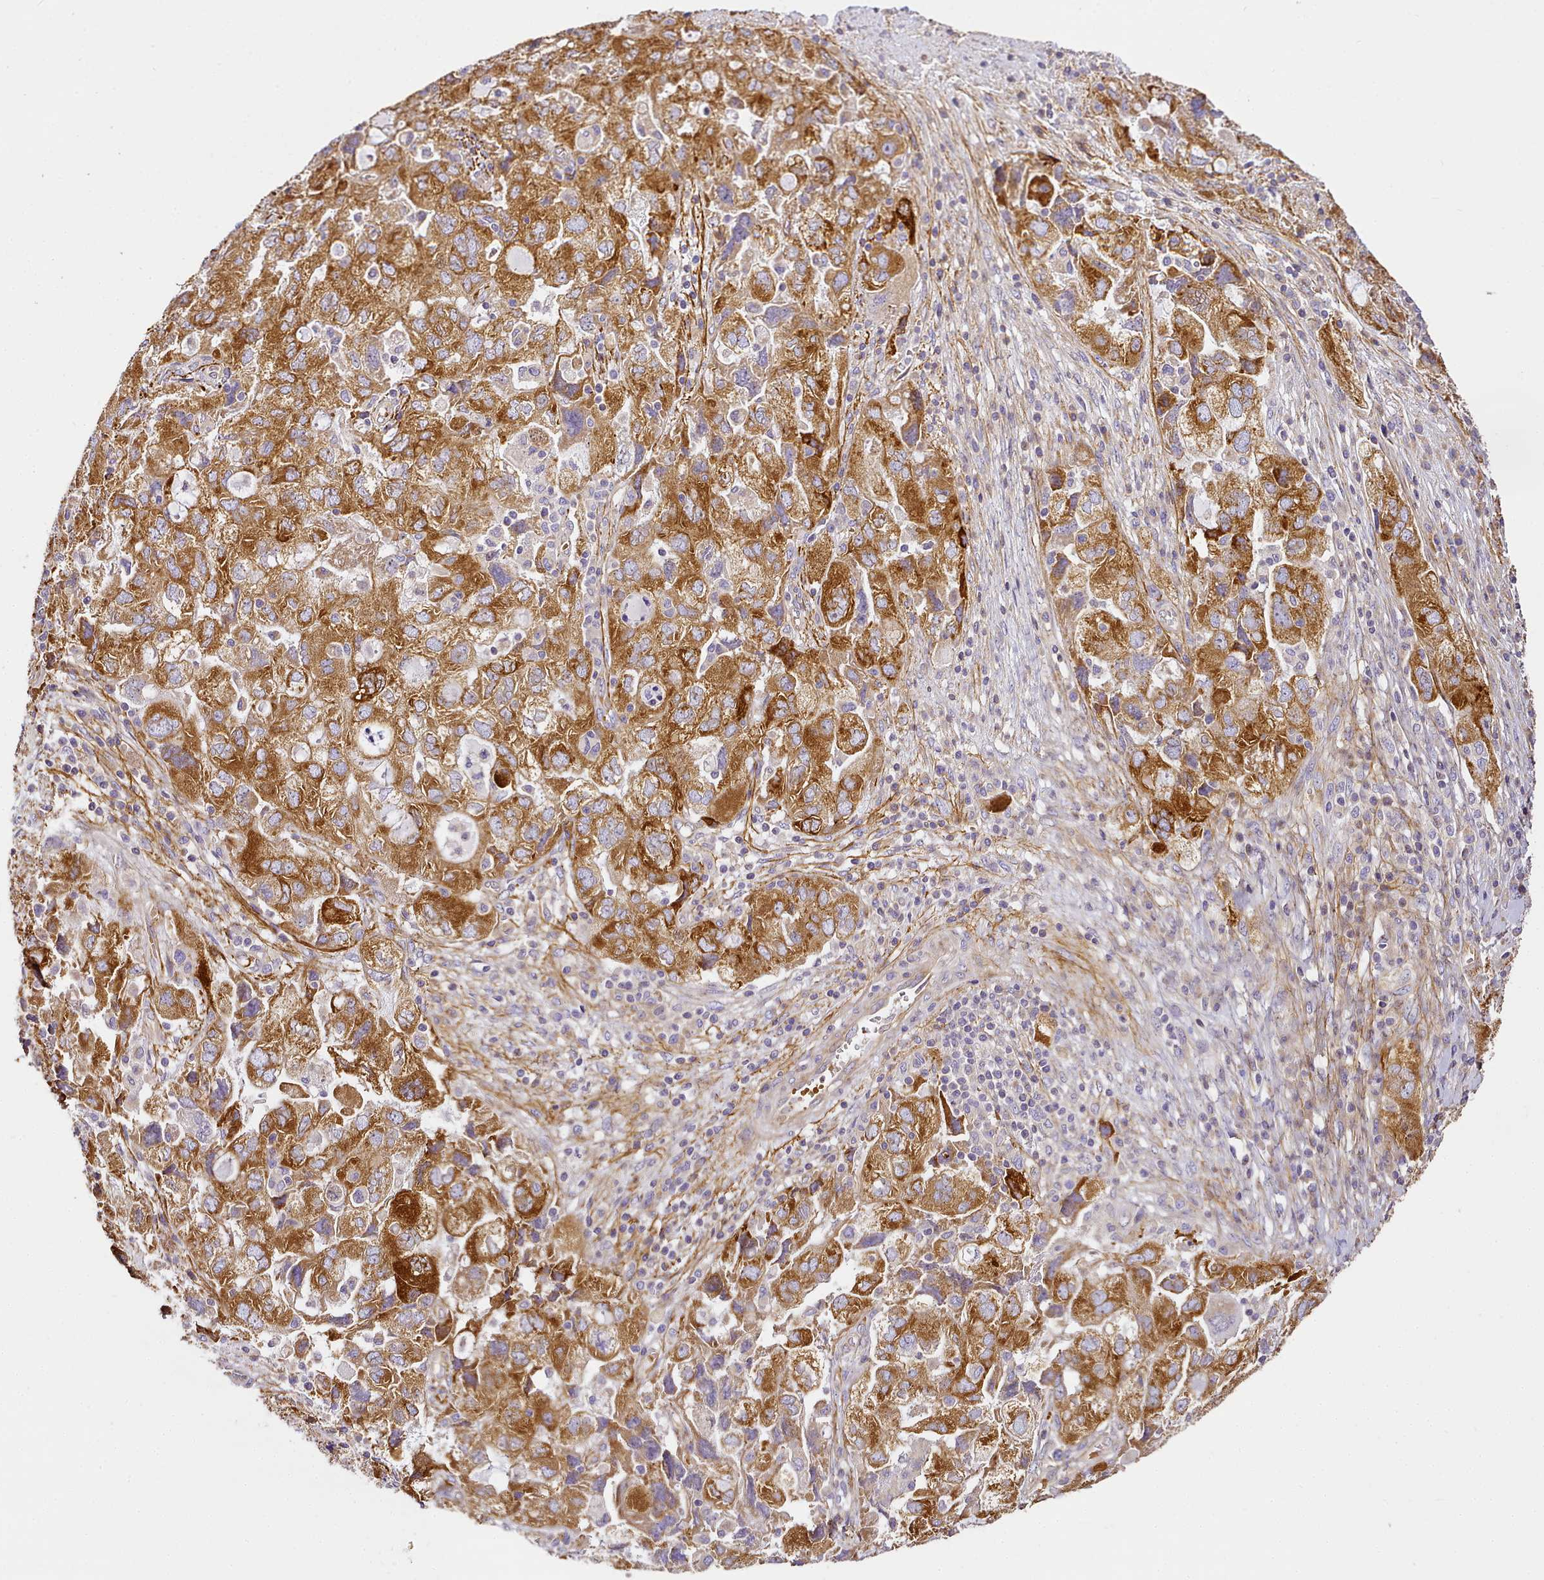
{"staining": {"intensity": "strong", "quantity": ">75%", "location": "cytoplasmic/membranous"}, "tissue": "ovarian cancer", "cell_type": "Tumor cells", "image_type": "cancer", "snomed": [{"axis": "morphology", "description": "Carcinoma, NOS"}, {"axis": "morphology", "description": "Cystadenocarcinoma, serous, NOS"}, {"axis": "topography", "description": "Ovary"}], "caption": "Protein expression by IHC reveals strong cytoplasmic/membranous expression in about >75% of tumor cells in carcinoma (ovarian).", "gene": "NBPF1", "patient": {"sex": "female", "age": 69}}